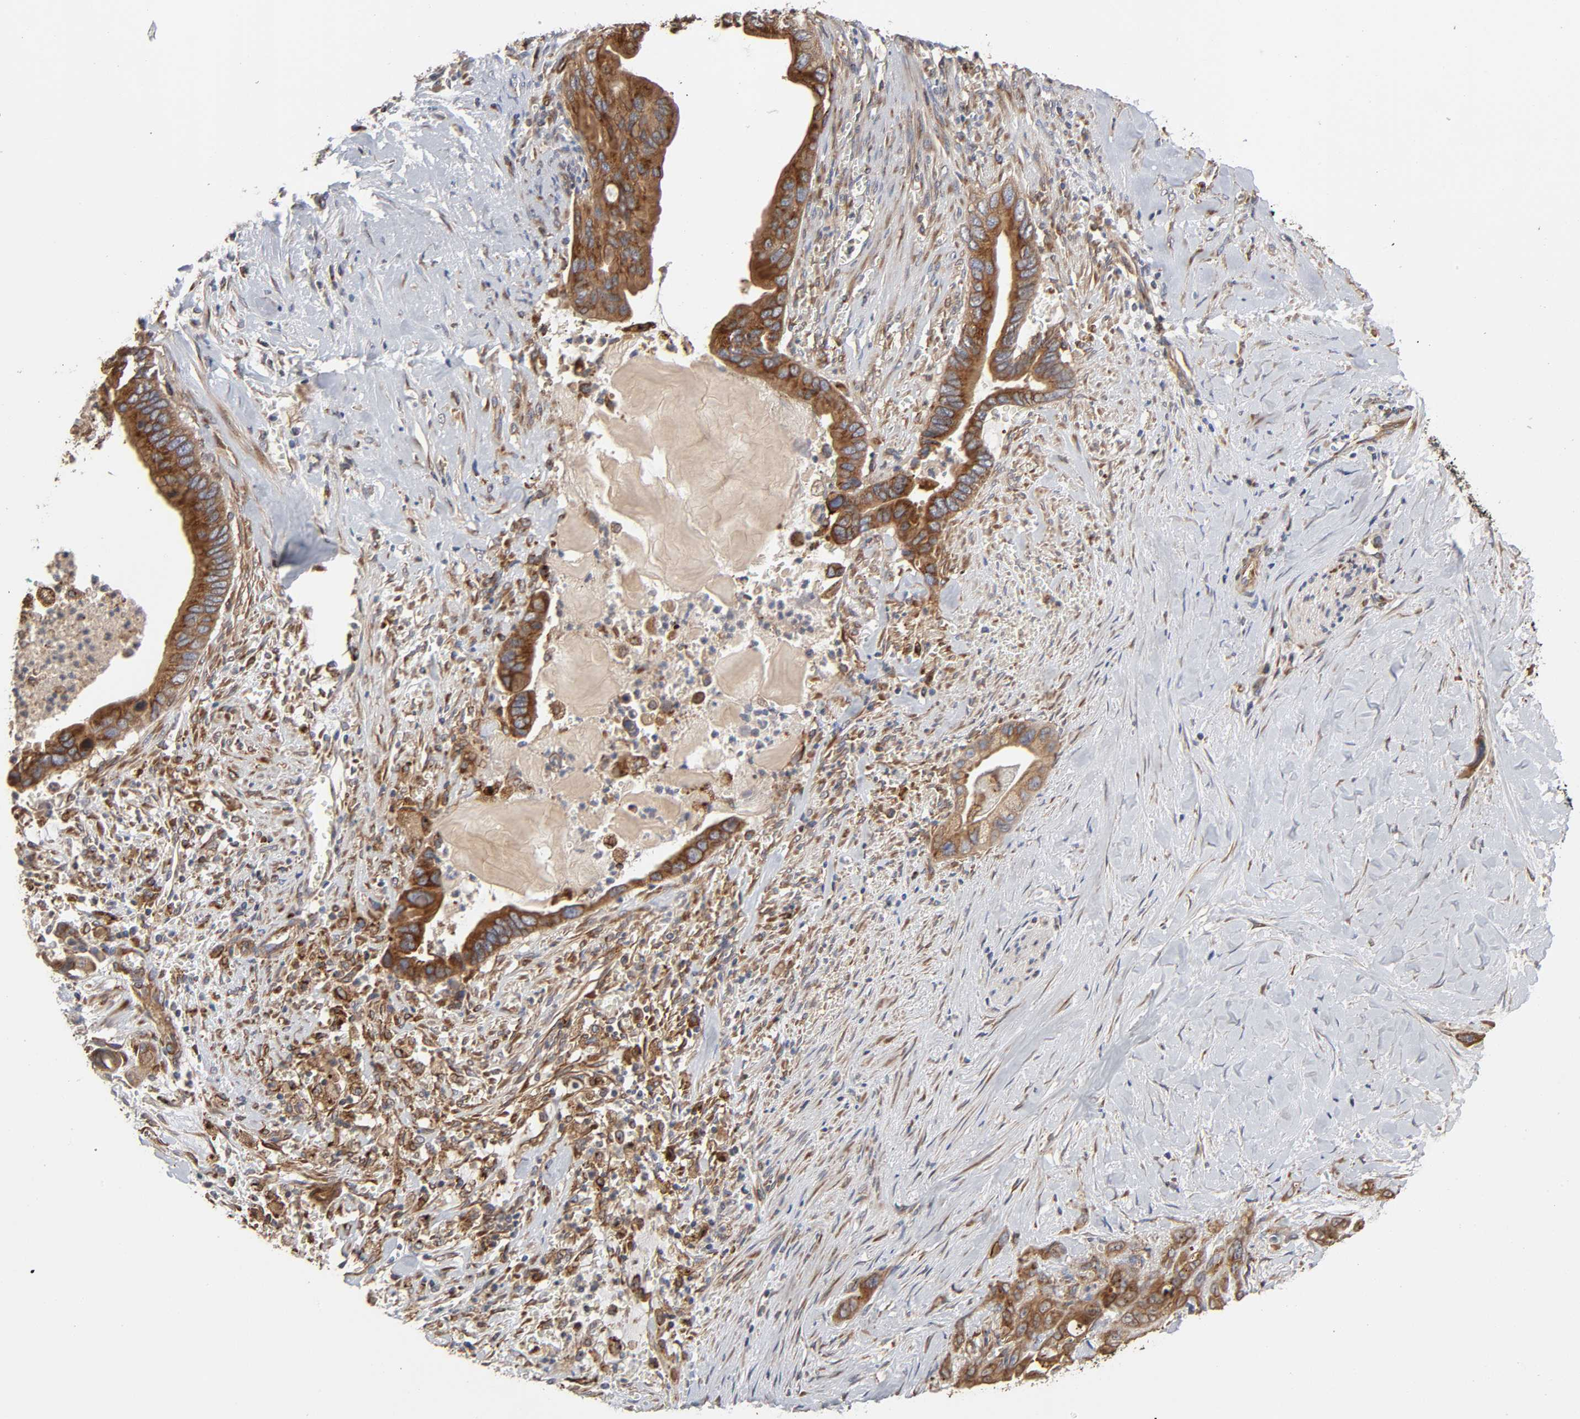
{"staining": {"intensity": "strong", "quantity": ">75%", "location": "cytoplasmic/membranous"}, "tissue": "pancreatic cancer", "cell_type": "Tumor cells", "image_type": "cancer", "snomed": [{"axis": "morphology", "description": "Adenocarcinoma, NOS"}, {"axis": "topography", "description": "Pancreas"}], "caption": "Brown immunohistochemical staining in adenocarcinoma (pancreatic) demonstrates strong cytoplasmic/membranous expression in approximately >75% of tumor cells.", "gene": "GNPTG", "patient": {"sex": "male", "age": 59}}